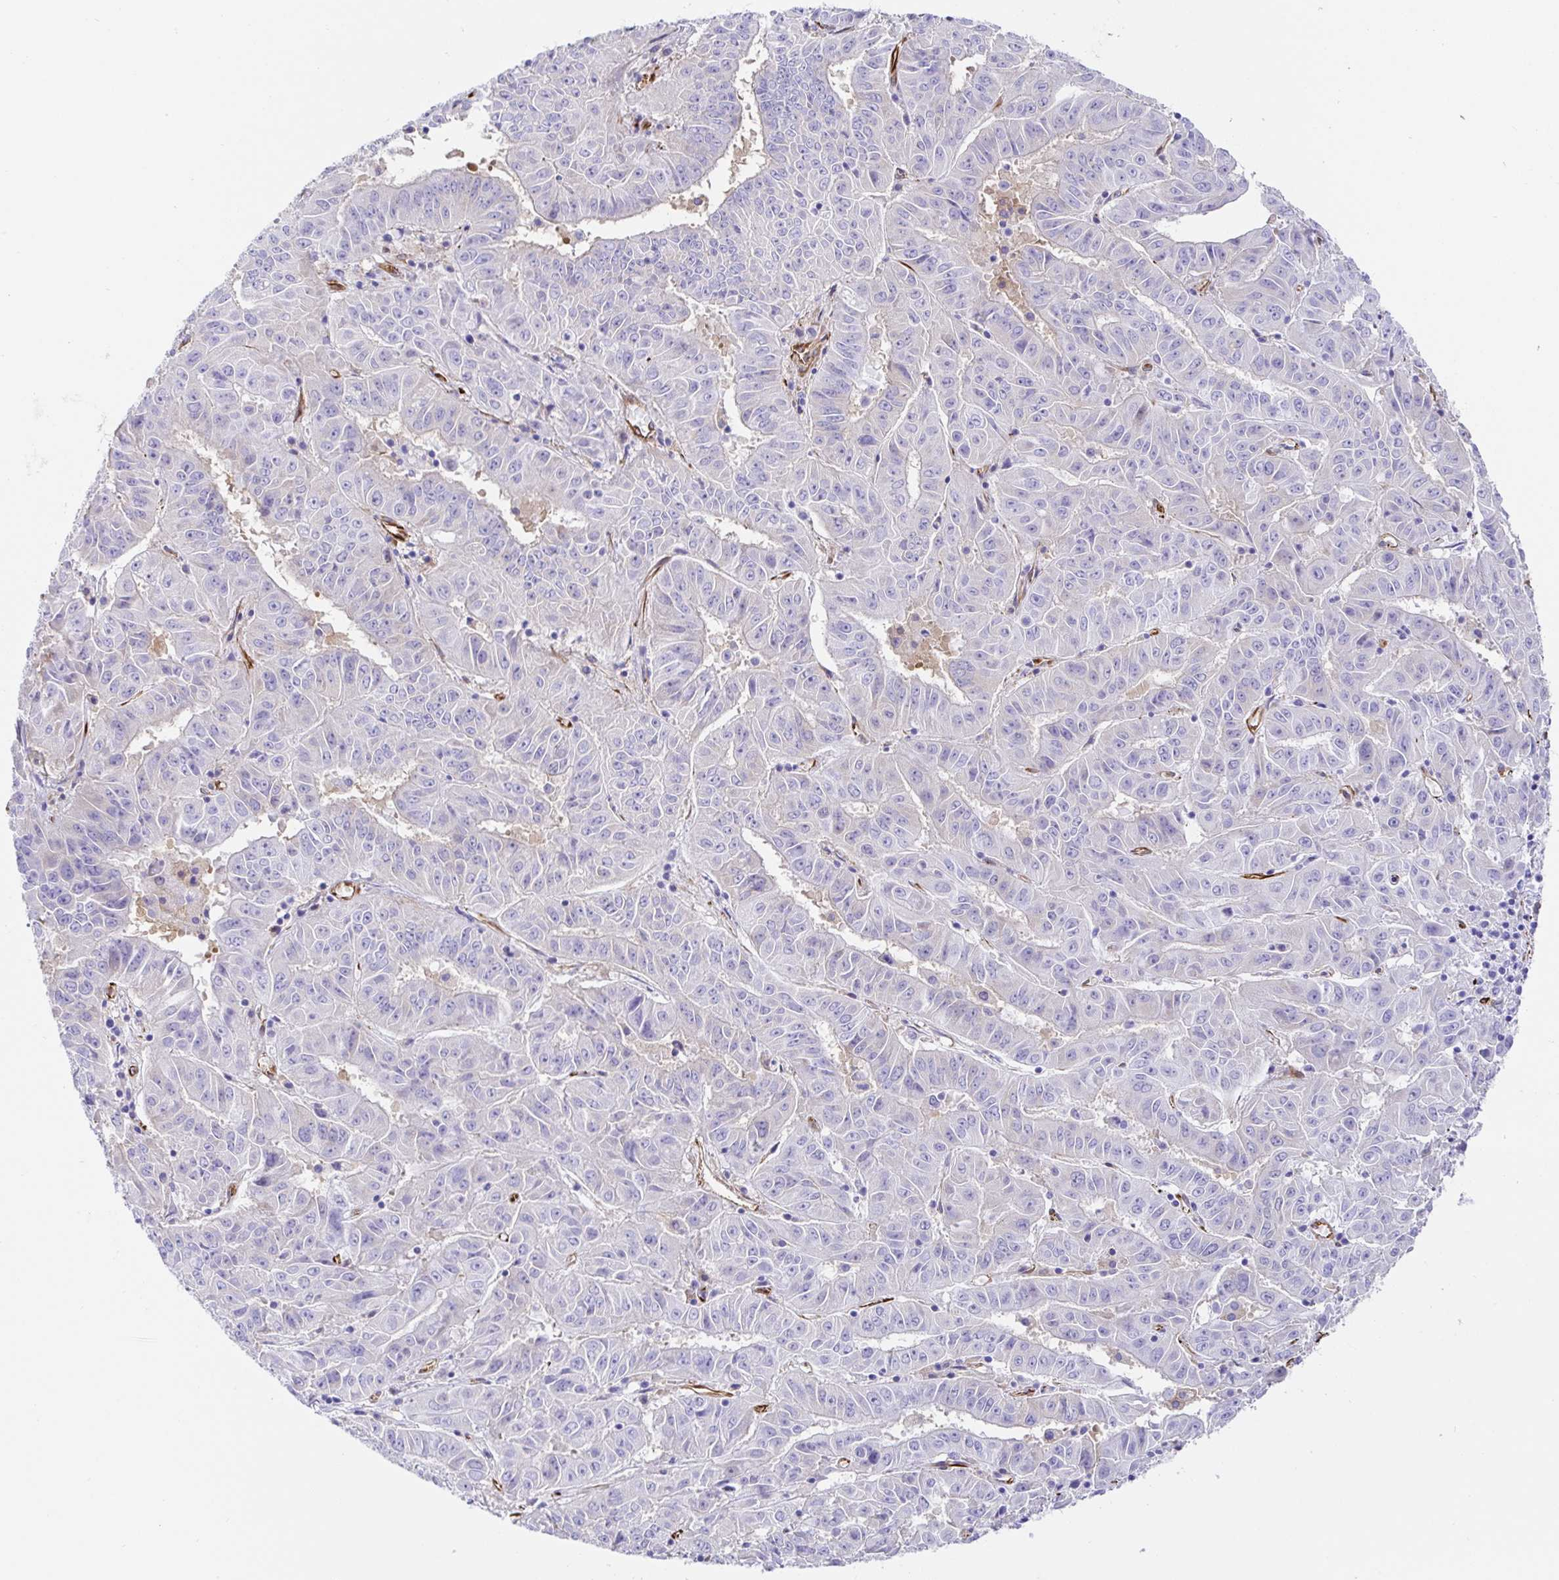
{"staining": {"intensity": "negative", "quantity": "none", "location": "none"}, "tissue": "pancreatic cancer", "cell_type": "Tumor cells", "image_type": "cancer", "snomed": [{"axis": "morphology", "description": "Adenocarcinoma, NOS"}, {"axis": "topography", "description": "Pancreas"}], "caption": "Pancreatic adenocarcinoma was stained to show a protein in brown. There is no significant positivity in tumor cells.", "gene": "DOCK1", "patient": {"sex": "male", "age": 63}}